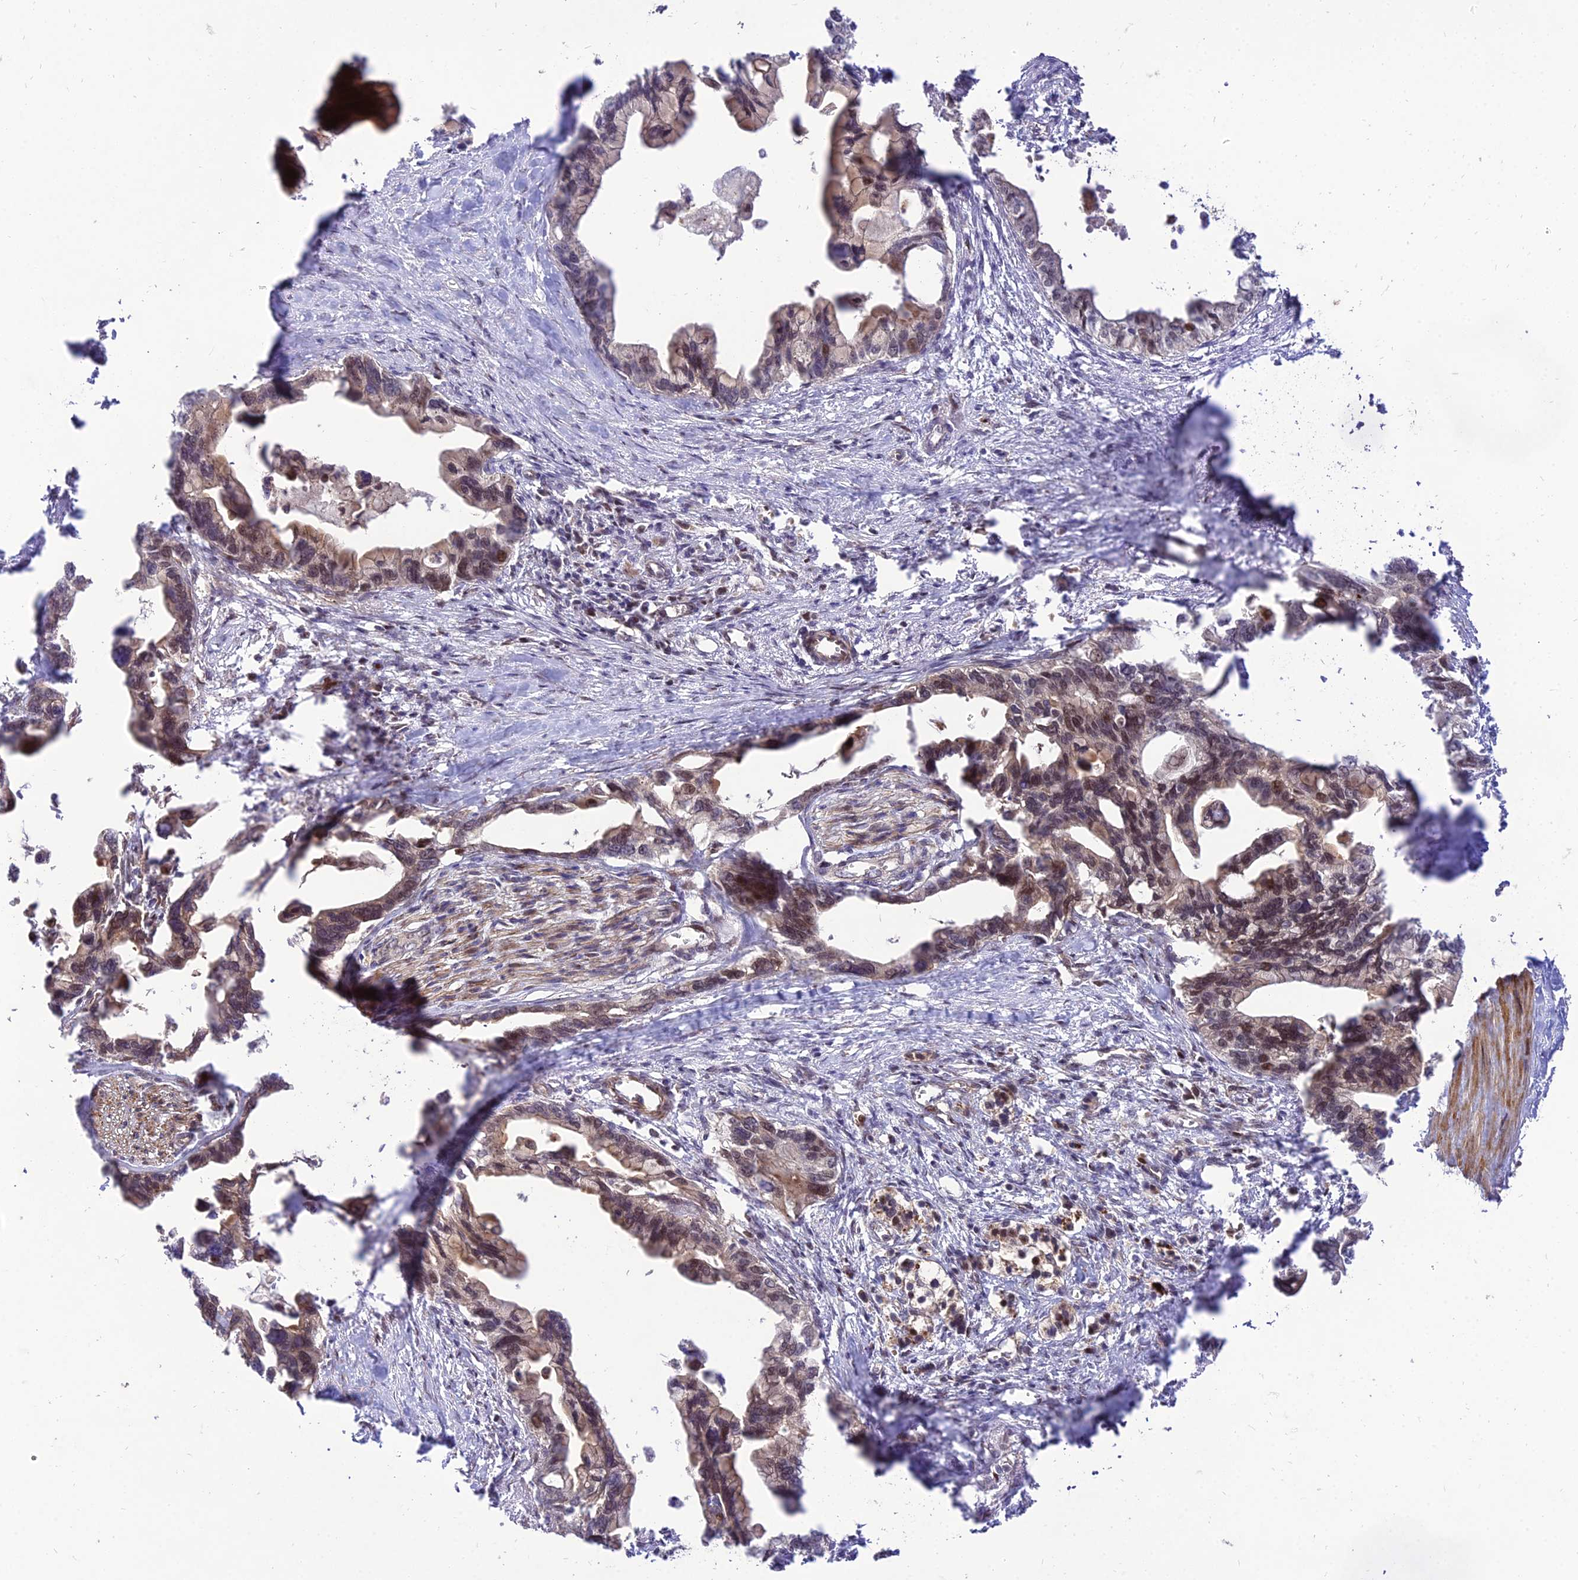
{"staining": {"intensity": "moderate", "quantity": "25%-75%", "location": "nuclear"}, "tissue": "pancreatic cancer", "cell_type": "Tumor cells", "image_type": "cancer", "snomed": [{"axis": "morphology", "description": "Adenocarcinoma, NOS"}, {"axis": "topography", "description": "Pancreas"}], "caption": "Tumor cells demonstrate moderate nuclear positivity in approximately 25%-75% of cells in pancreatic cancer (adenocarcinoma).", "gene": "ZNF85", "patient": {"sex": "female", "age": 83}}